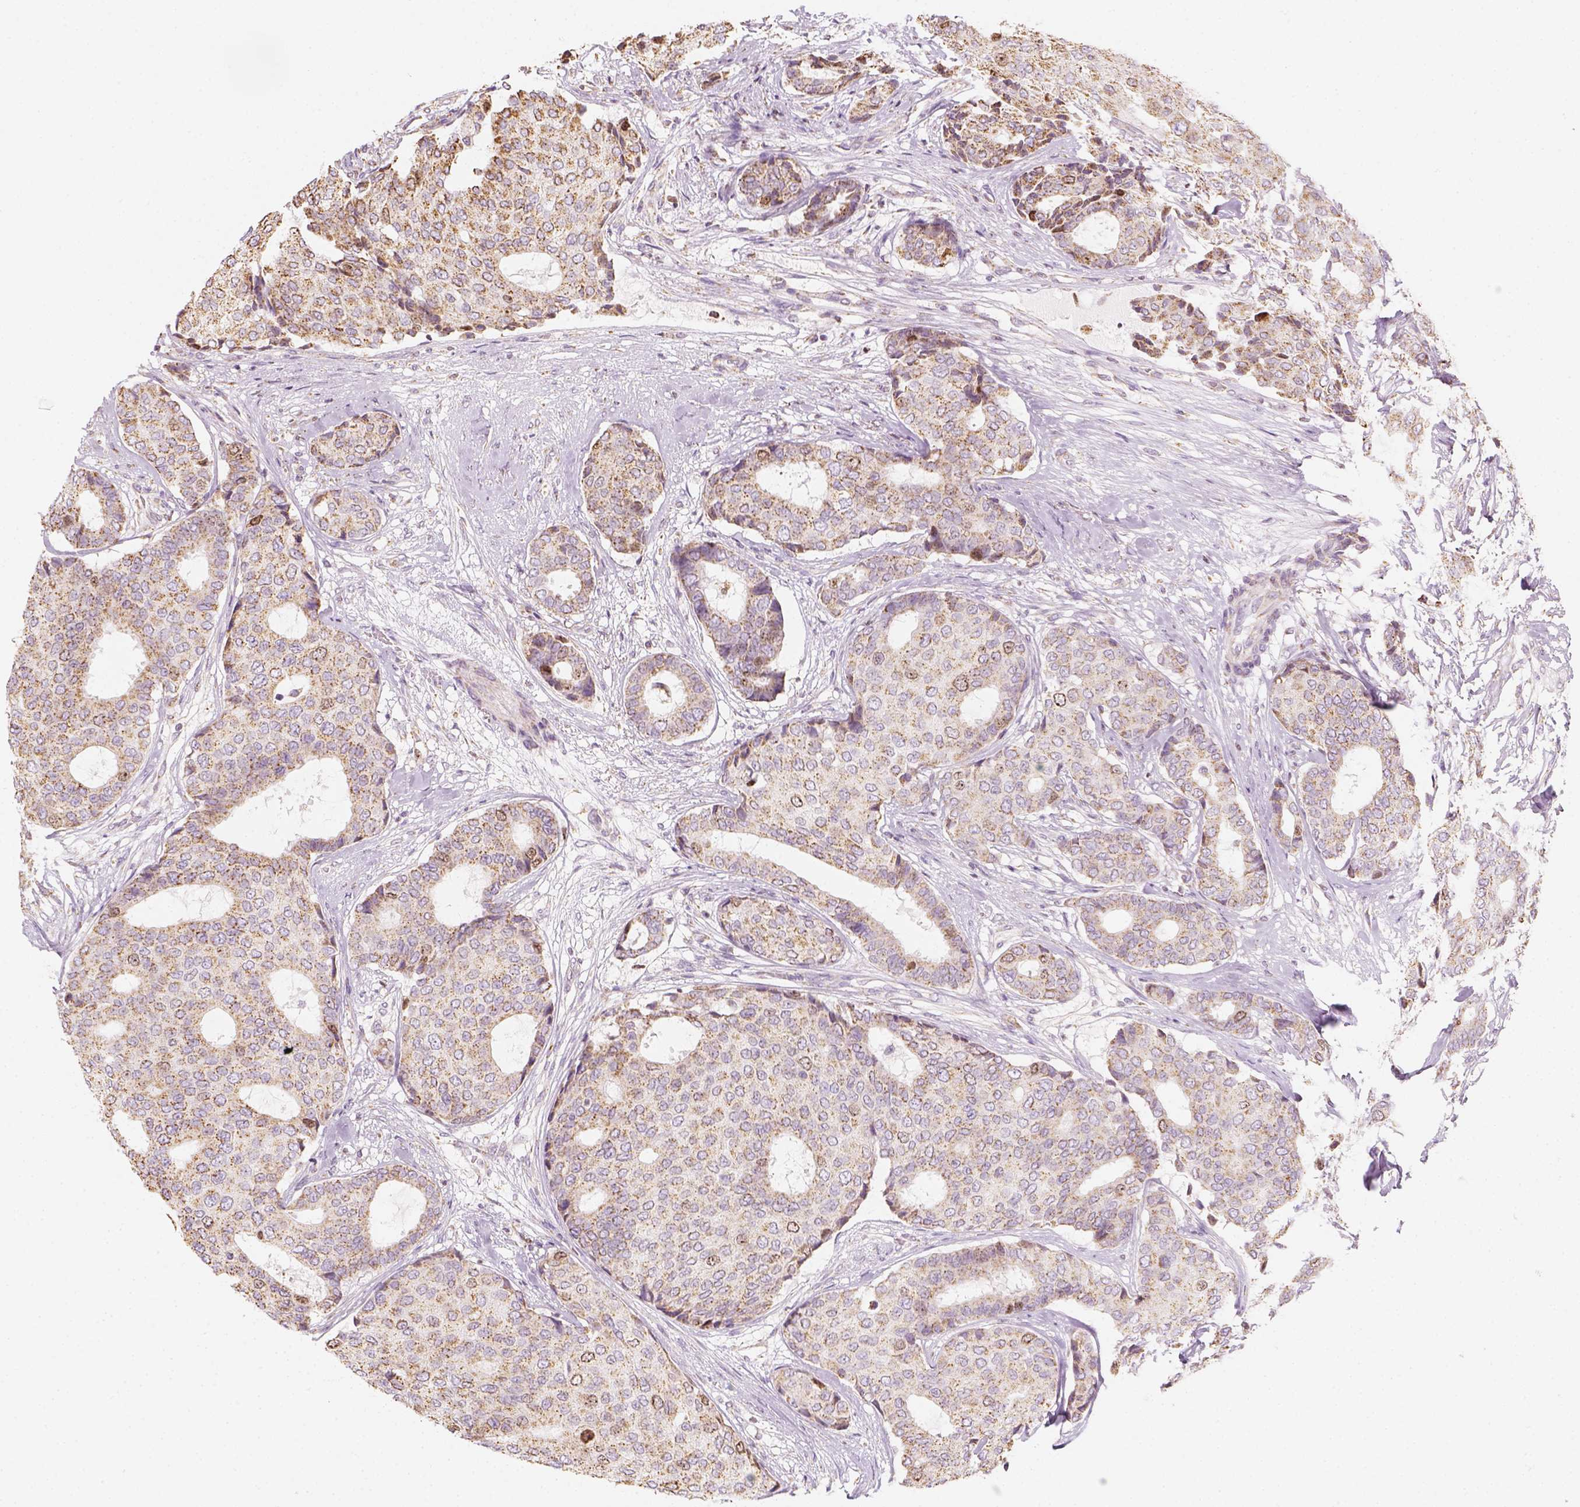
{"staining": {"intensity": "moderate", "quantity": ">75%", "location": "cytoplasmic/membranous"}, "tissue": "breast cancer", "cell_type": "Tumor cells", "image_type": "cancer", "snomed": [{"axis": "morphology", "description": "Duct carcinoma"}, {"axis": "topography", "description": "Breast"}], "caption": "A brown stain highlights moderate cytoplasmic/membranous positivity of a protein in human breast cancer tumor cells.", "gene": "LCA5", "patient": {"sex": "female", "age": 75}}